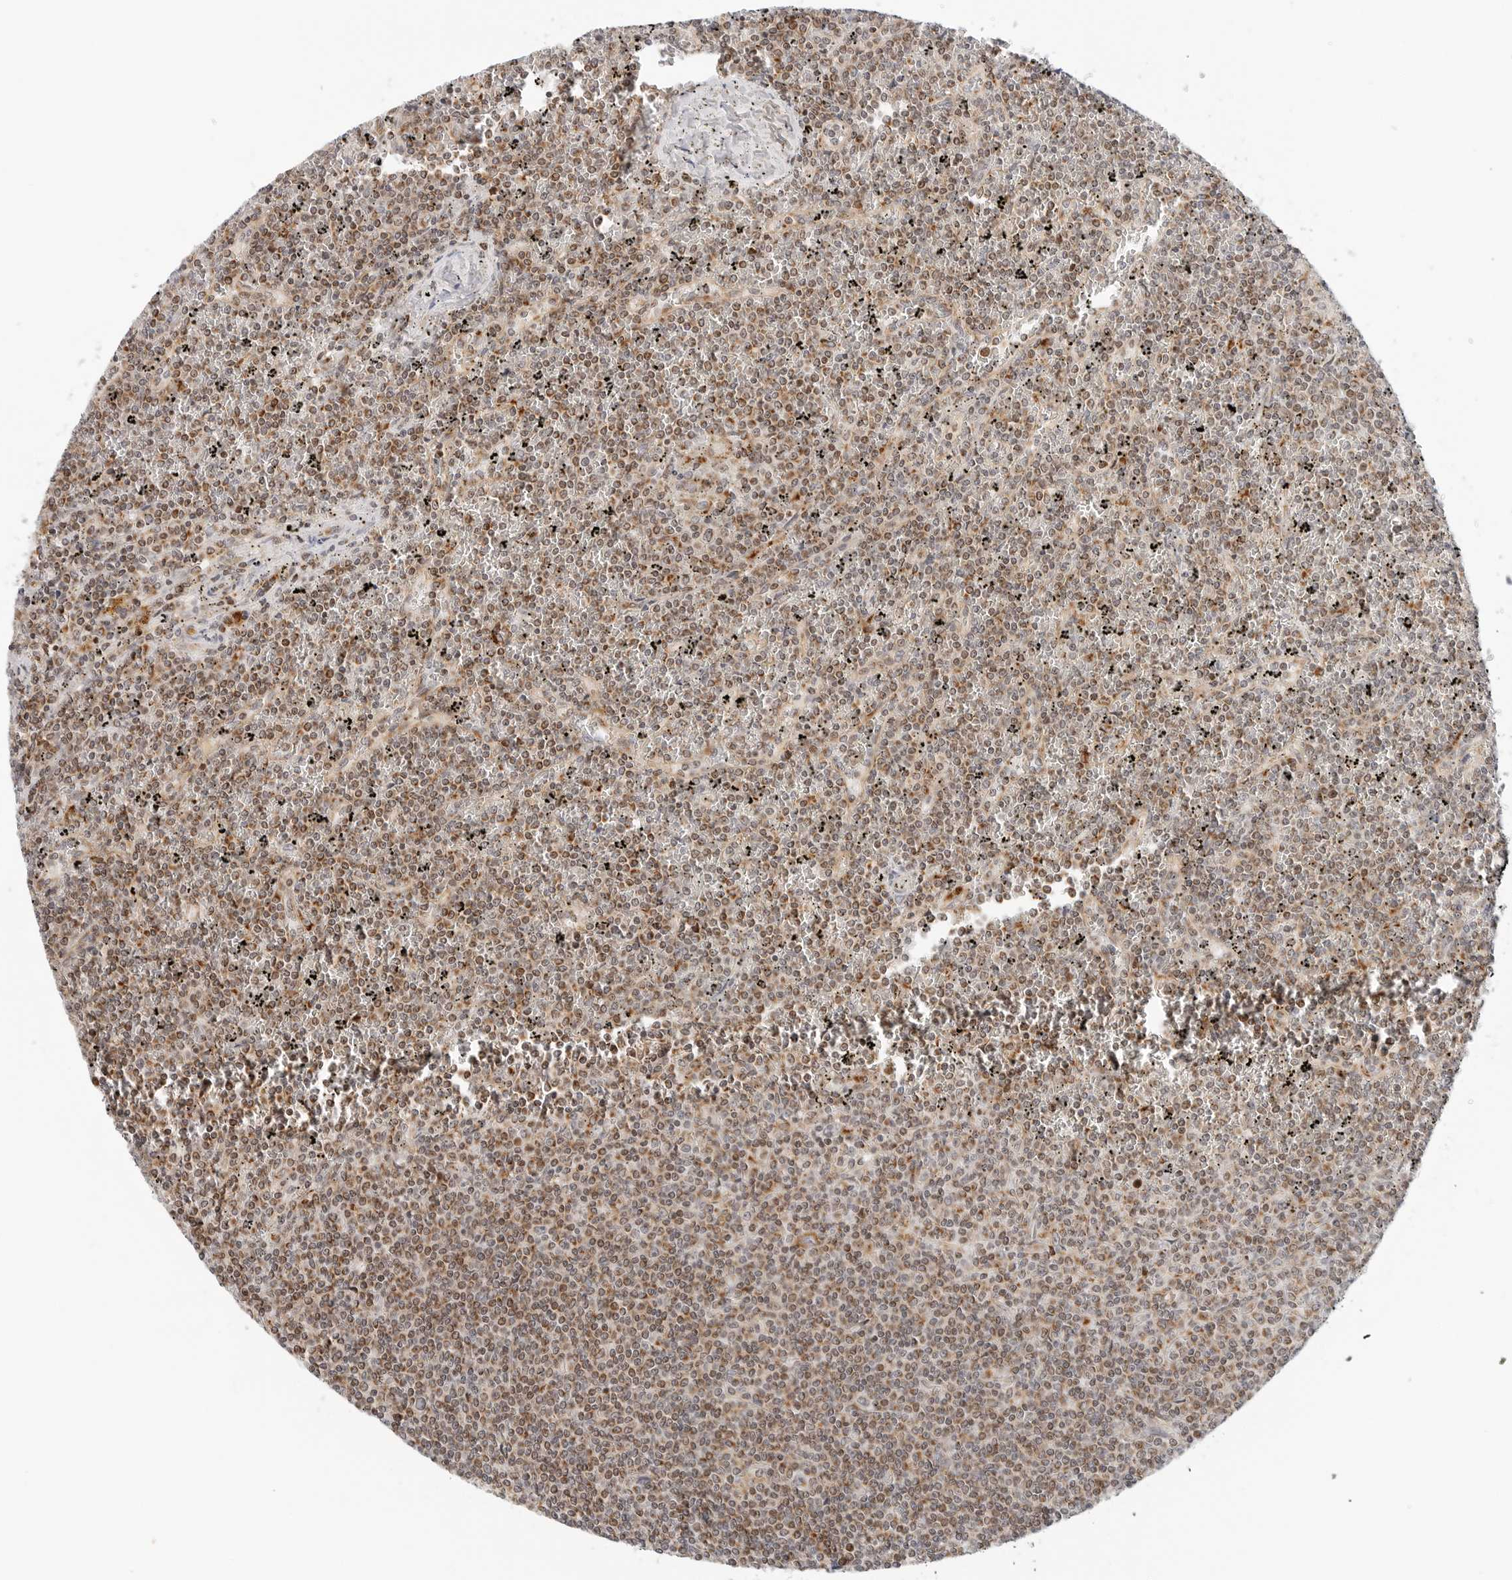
{"staining": {"intensity": "moderate", "quantity": ">75%", "location": "cytoplasmic/membranous"}, "tissue": "lymphoma", "cell_type": "Tumor cells", "image_type": "cancer", "snomed": [{"axis": "morphology", "description": "Malignant lymphoma, non-Hodgkin's type, Low grade"}, {"axis": "topography", "description": "Spleen"}], "caption": "Human lymphoma stained with a protein marker demonstrates moderate staining in tumor cells.", "gene": "DYRK4", "patient": {"sex": "female", "age": 19}}